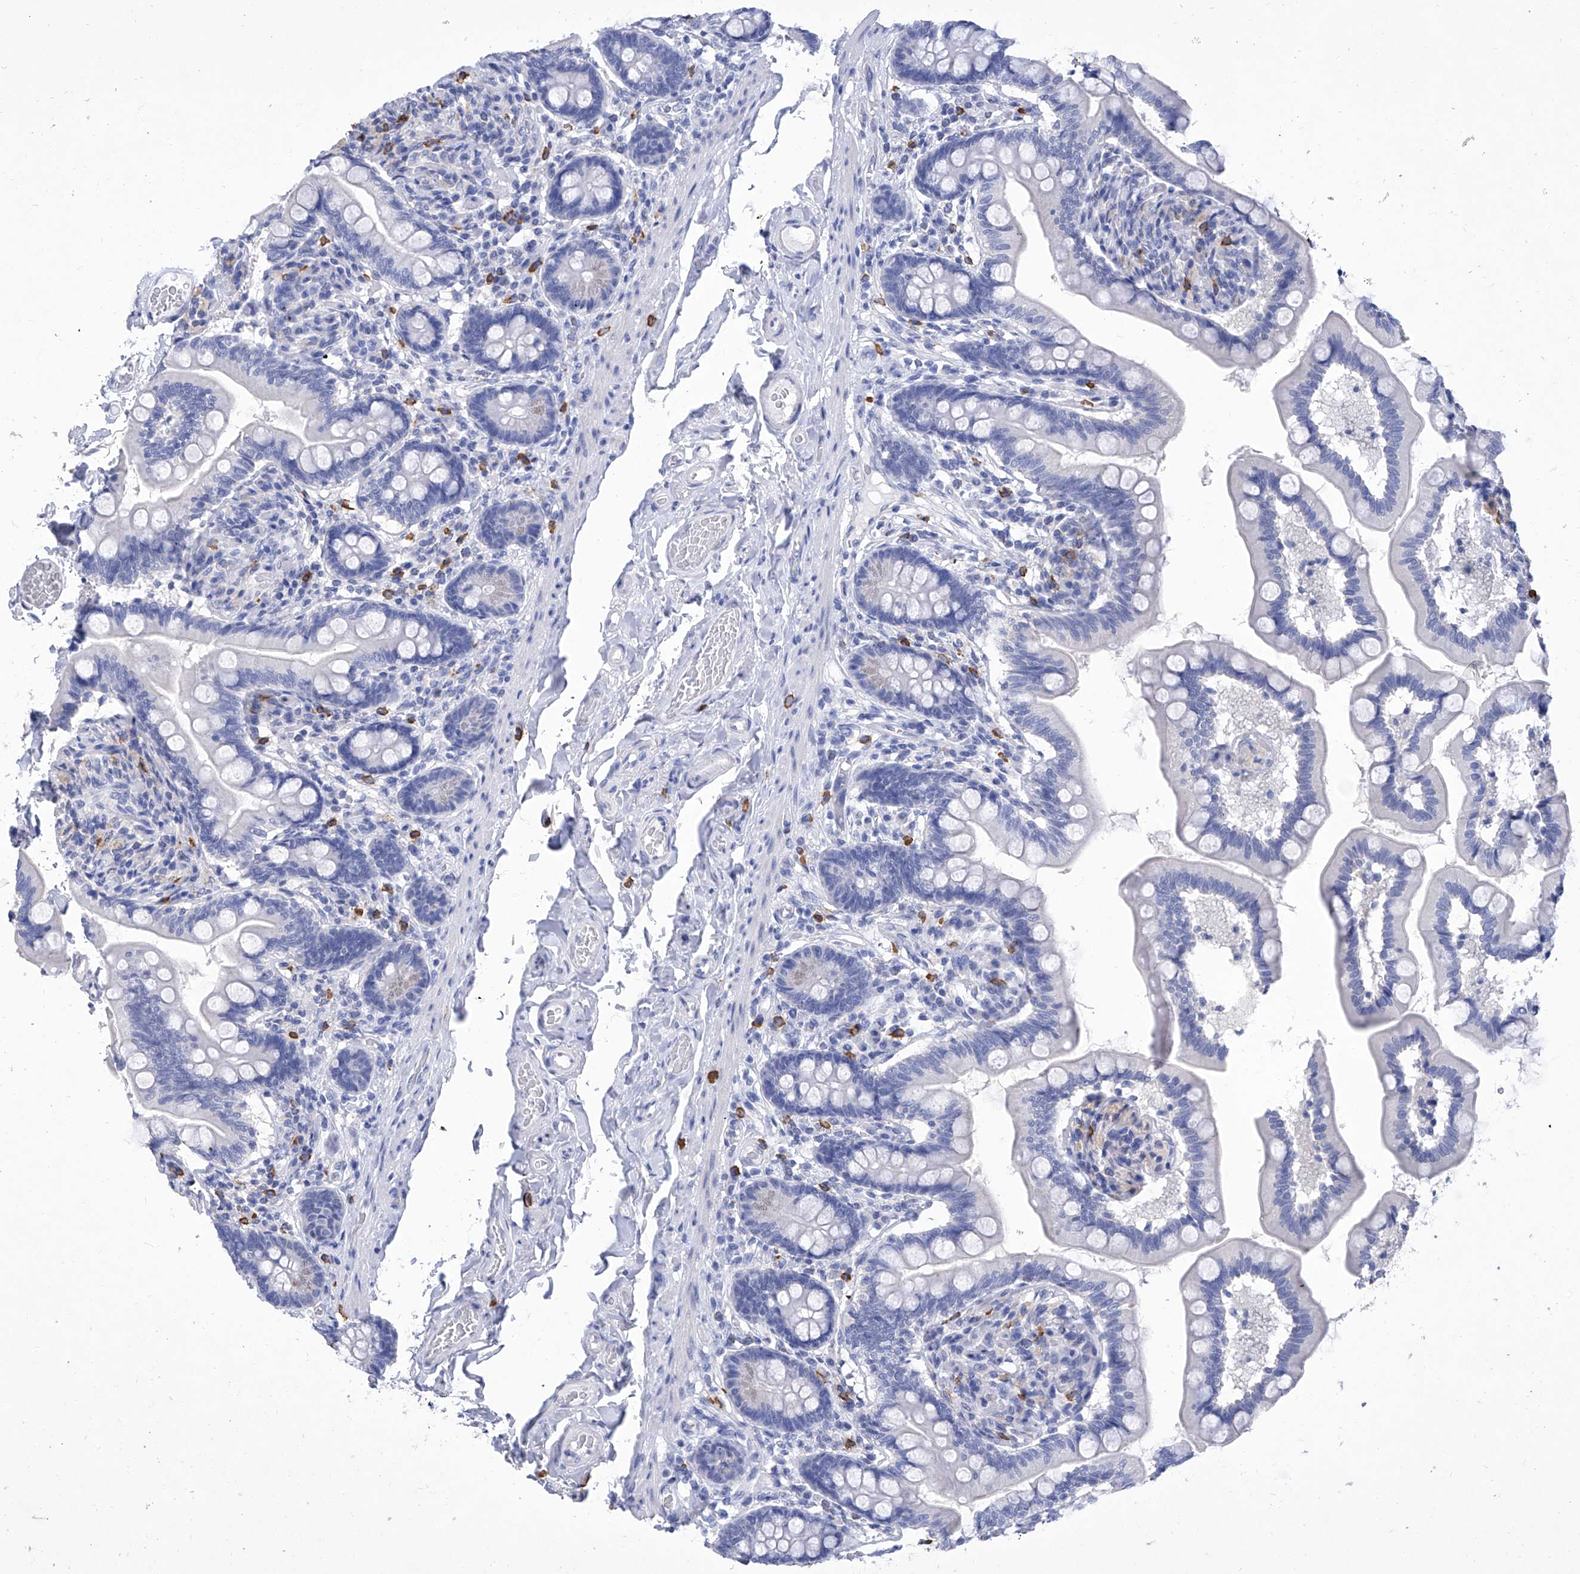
{"staining": {"intensity": "negative", "quantity": "none", "location": "none"}, "tissue": "small intestine", "cell_type": "Glandular cells", "image_type": "normal", "snomed": [{"axis": "morphology", "description": "Normal tissue, NOS"}, {"axis": "topography", "description": "Small intestine"}], "caption": "Immunohistochemistry micrograph of benign human small intestine stained for a protein (brown), which displays no positivity in glandular cells.", "gene": "IFNL2", "patient": {"sex": "female", "age": 64}}